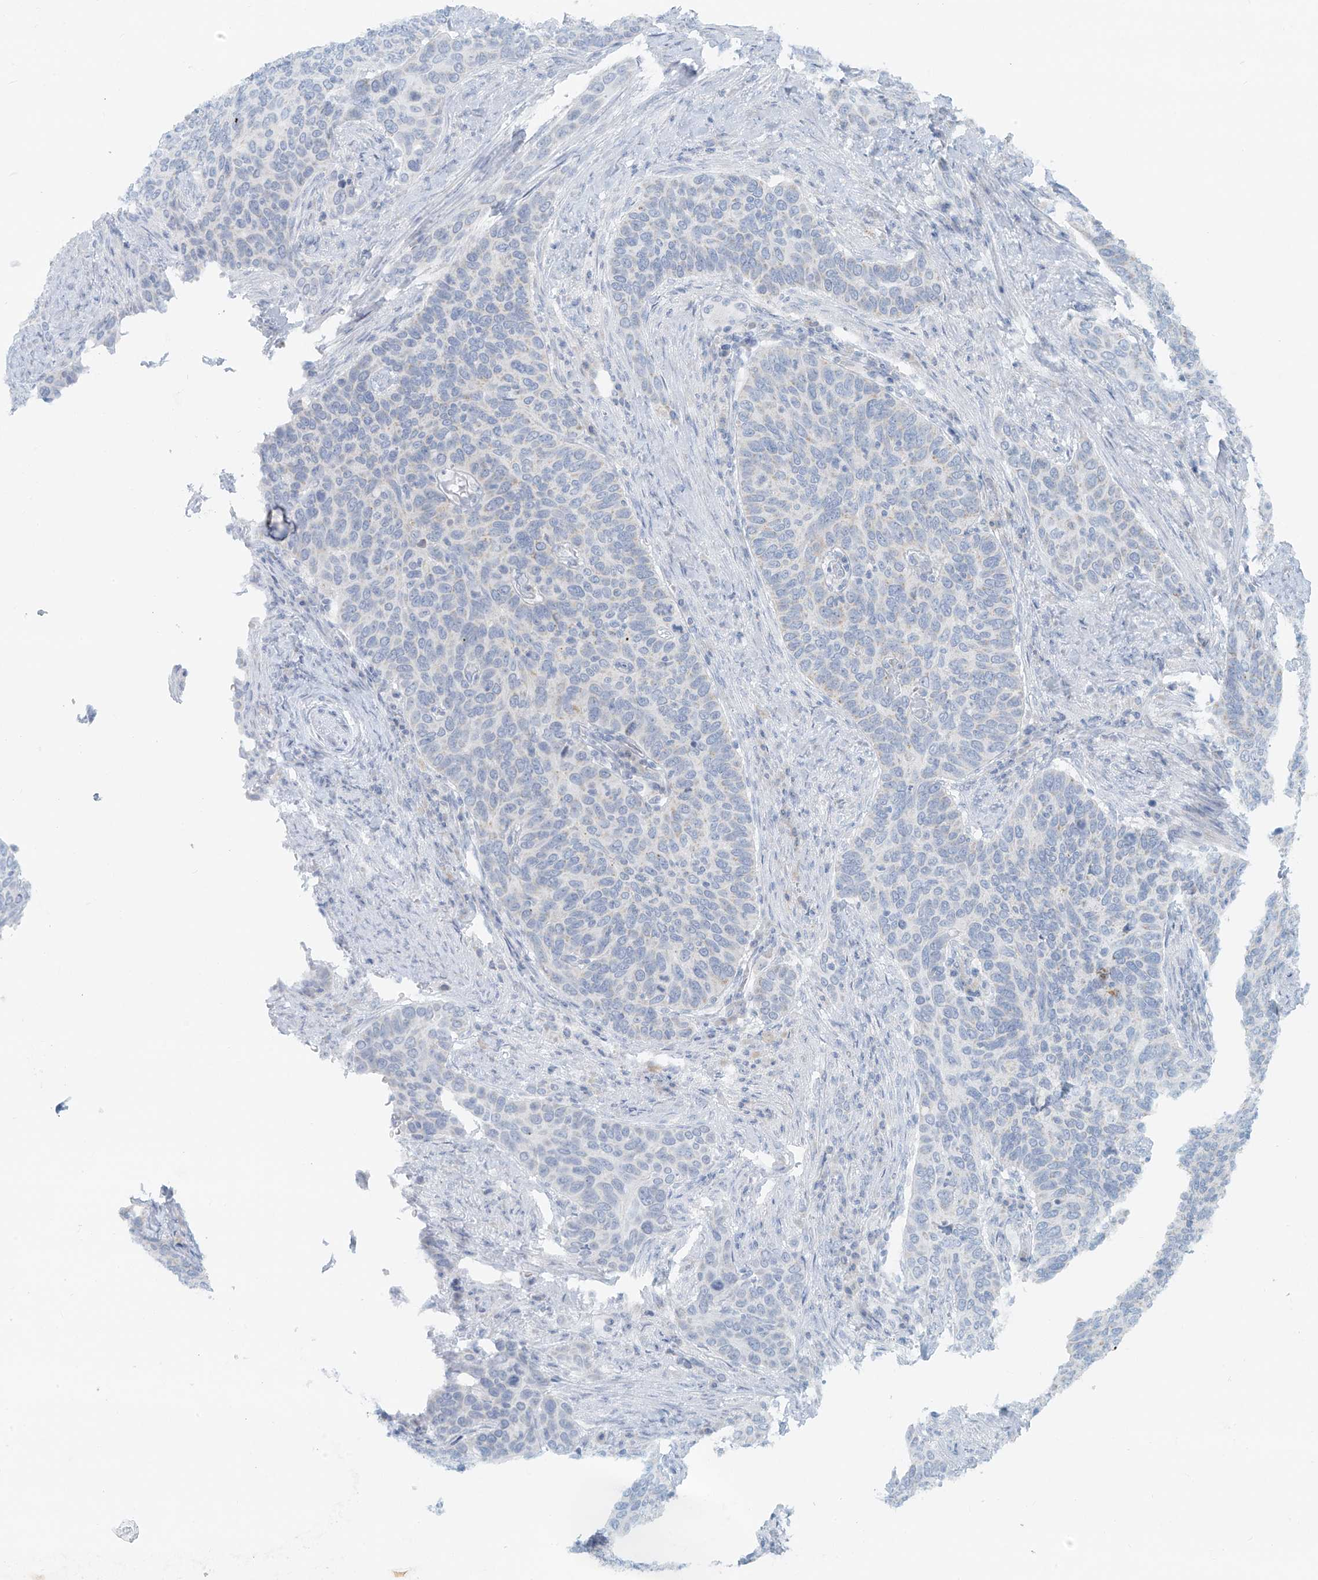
{"staining": {"intensity": "negative", "quantity": "none", "location": "none"}, "tissue": "cervical cancer", "cell_type": "Tumor cells", "image_type": "cancer", "snomed": [{"axis": "morphology", "description": "Squamous cell carcinoma, NOS"}, {"axis": "topography", "description": "Cervix"}], "caption": "Human cervical cancer (squamous cell carcinoma) stained for a protein using immunohistochemistry exhibits no staining in tumor cells.", "gene": "UST", "patient": {"sex": "female", "age": 60}}